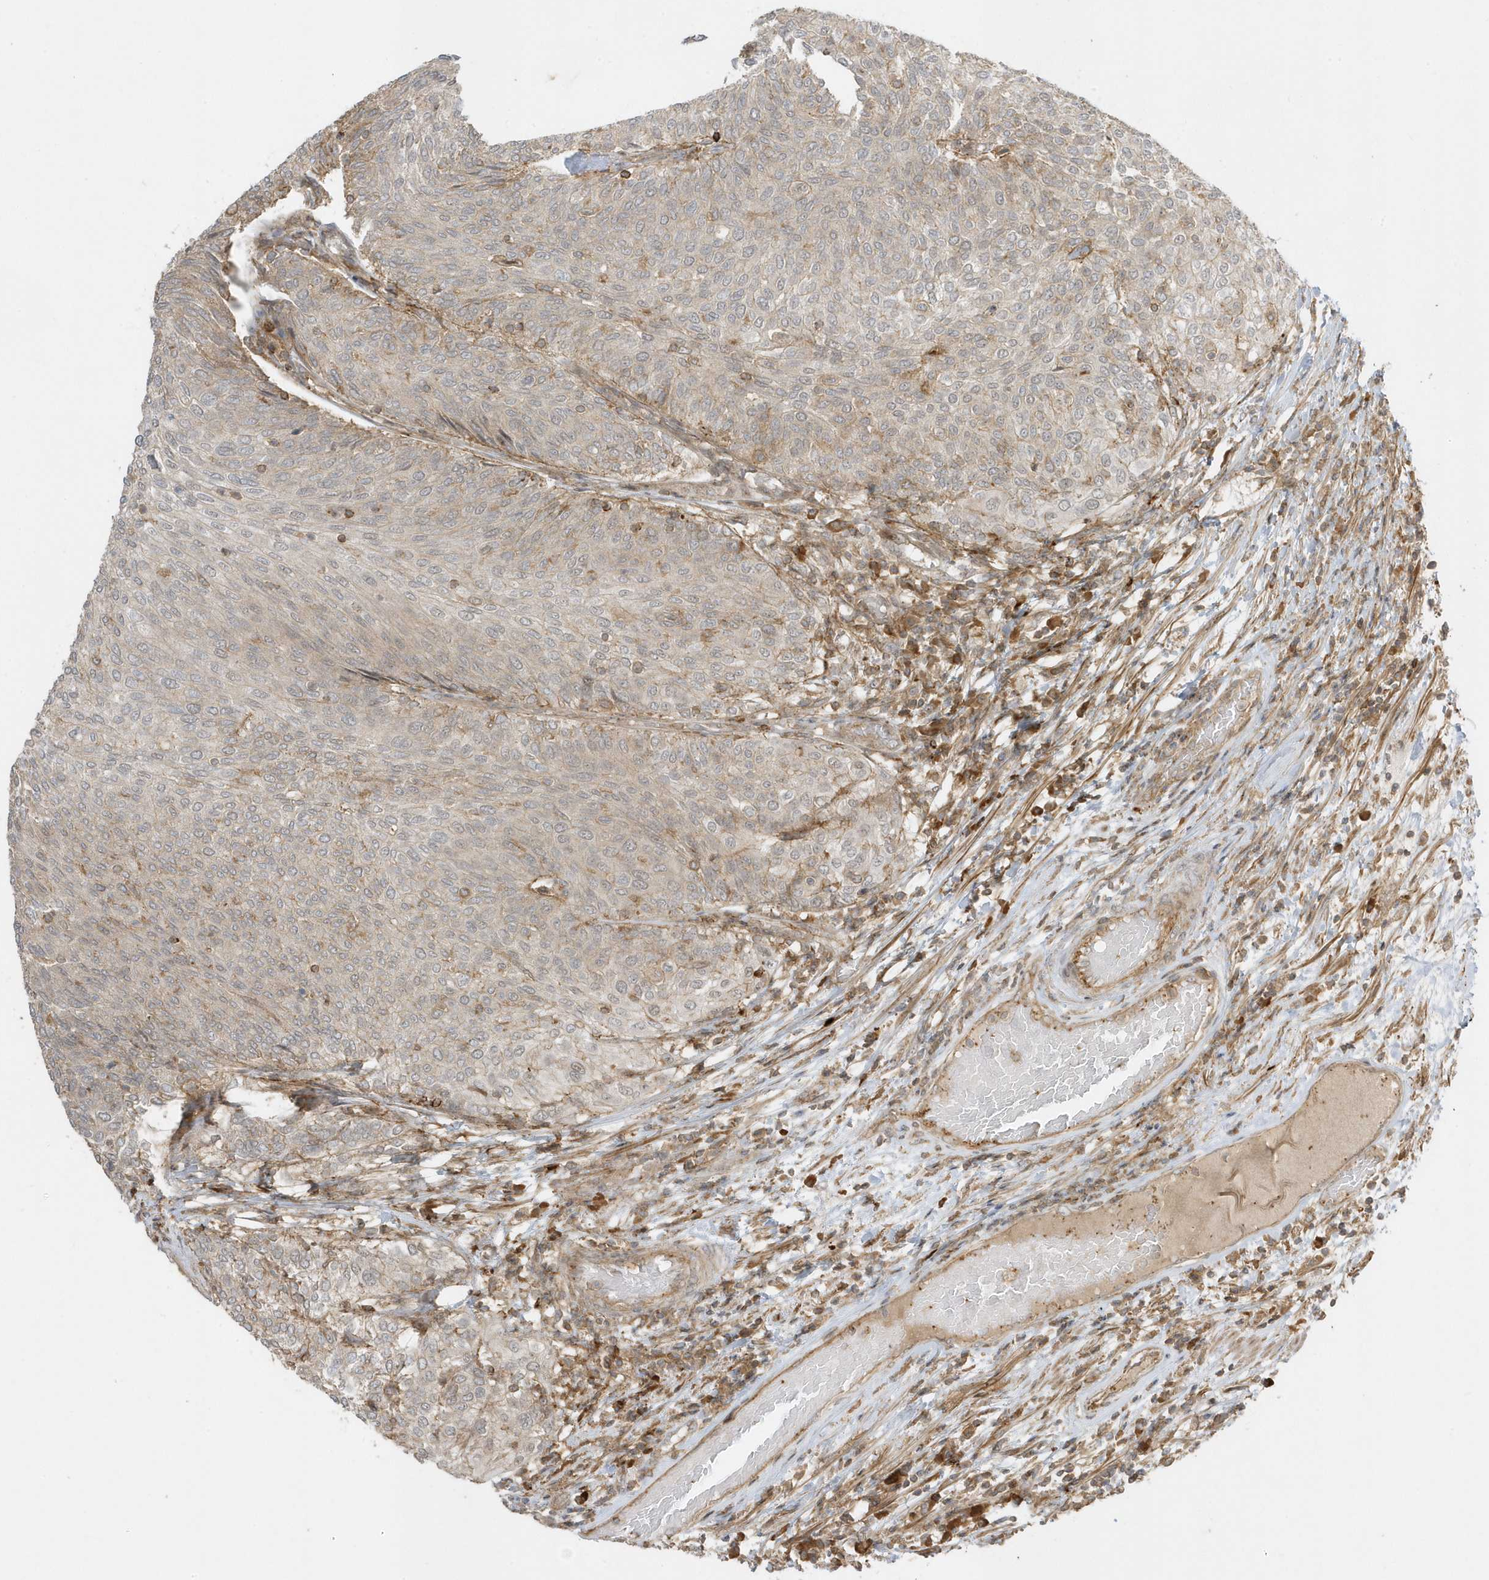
{"staining": {"intensity": "negative", "quantity": "none", "location": "none"}, "tissue": "urothelial cancer", "cell_type": "Tumor cells", "image_type": "cancer", "snomed": [{"axis": "morphology", "description": "Urothelial carcinoma, Low grade"}, {"axis": "topography", "description": "Urinary bladder"}], "caption": "Protein analysis of urothelial carcinoma (low-grade) exhibits no significant positivity in tumor cells.", "gene": "ZBTB8A", "patient": {"sex": "female", "age": 79}}